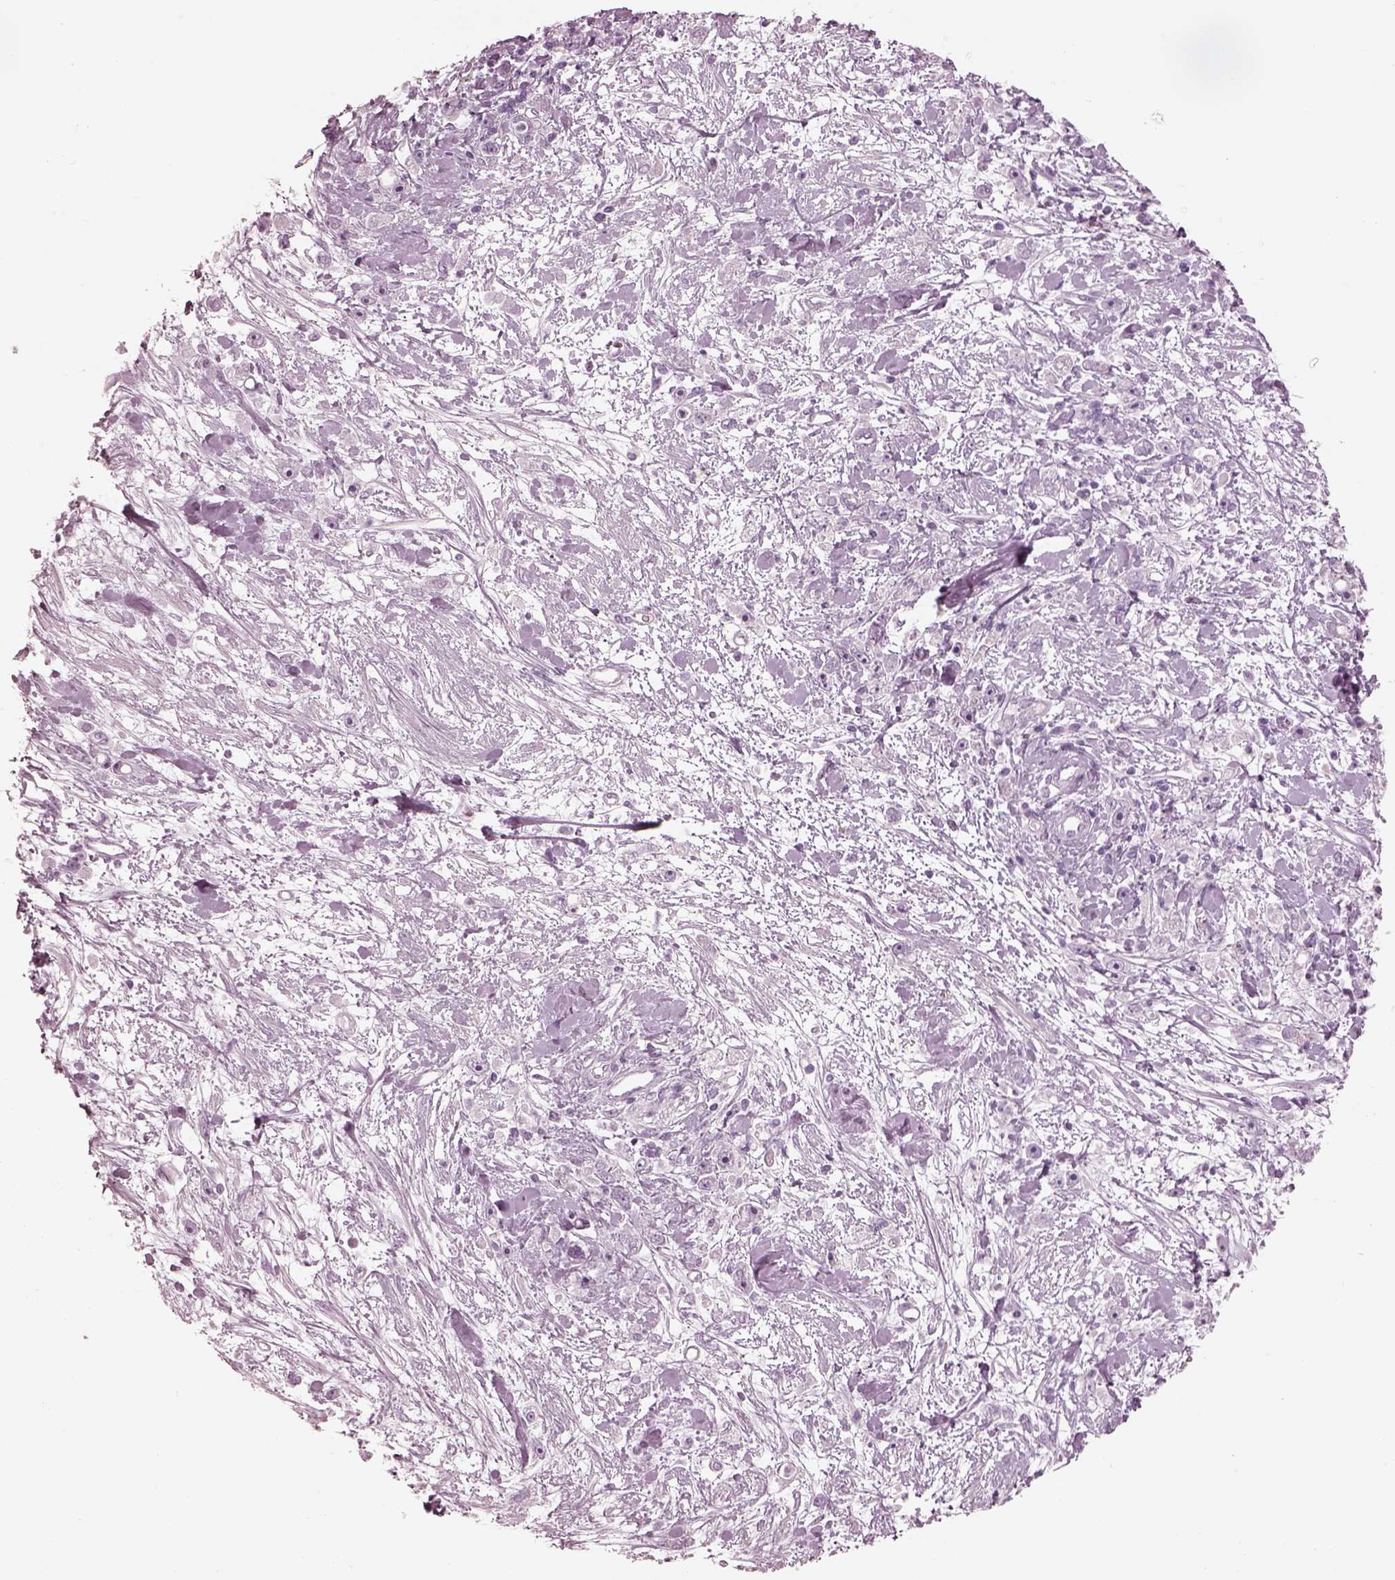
{"staining": {"intensity": "negative", "quantity": "none", "location": "none"}, "tissue": "stomach cancer", "cell_type": "Tumor cells", "image_type": "cancer", "snomed": [{"axis": "morphology", "description": "Adenocarcinoma, NOS"}, {"axis": "topography", "description": "Stomach"}], "caption": "A histopathology image of human adenocarcinoma (stomach) is negative for staining in tumor cells. Nuclei are stained in blue.", "gene": "KRTAP24-1", "patient": {"sex": "female", "age": 59}}